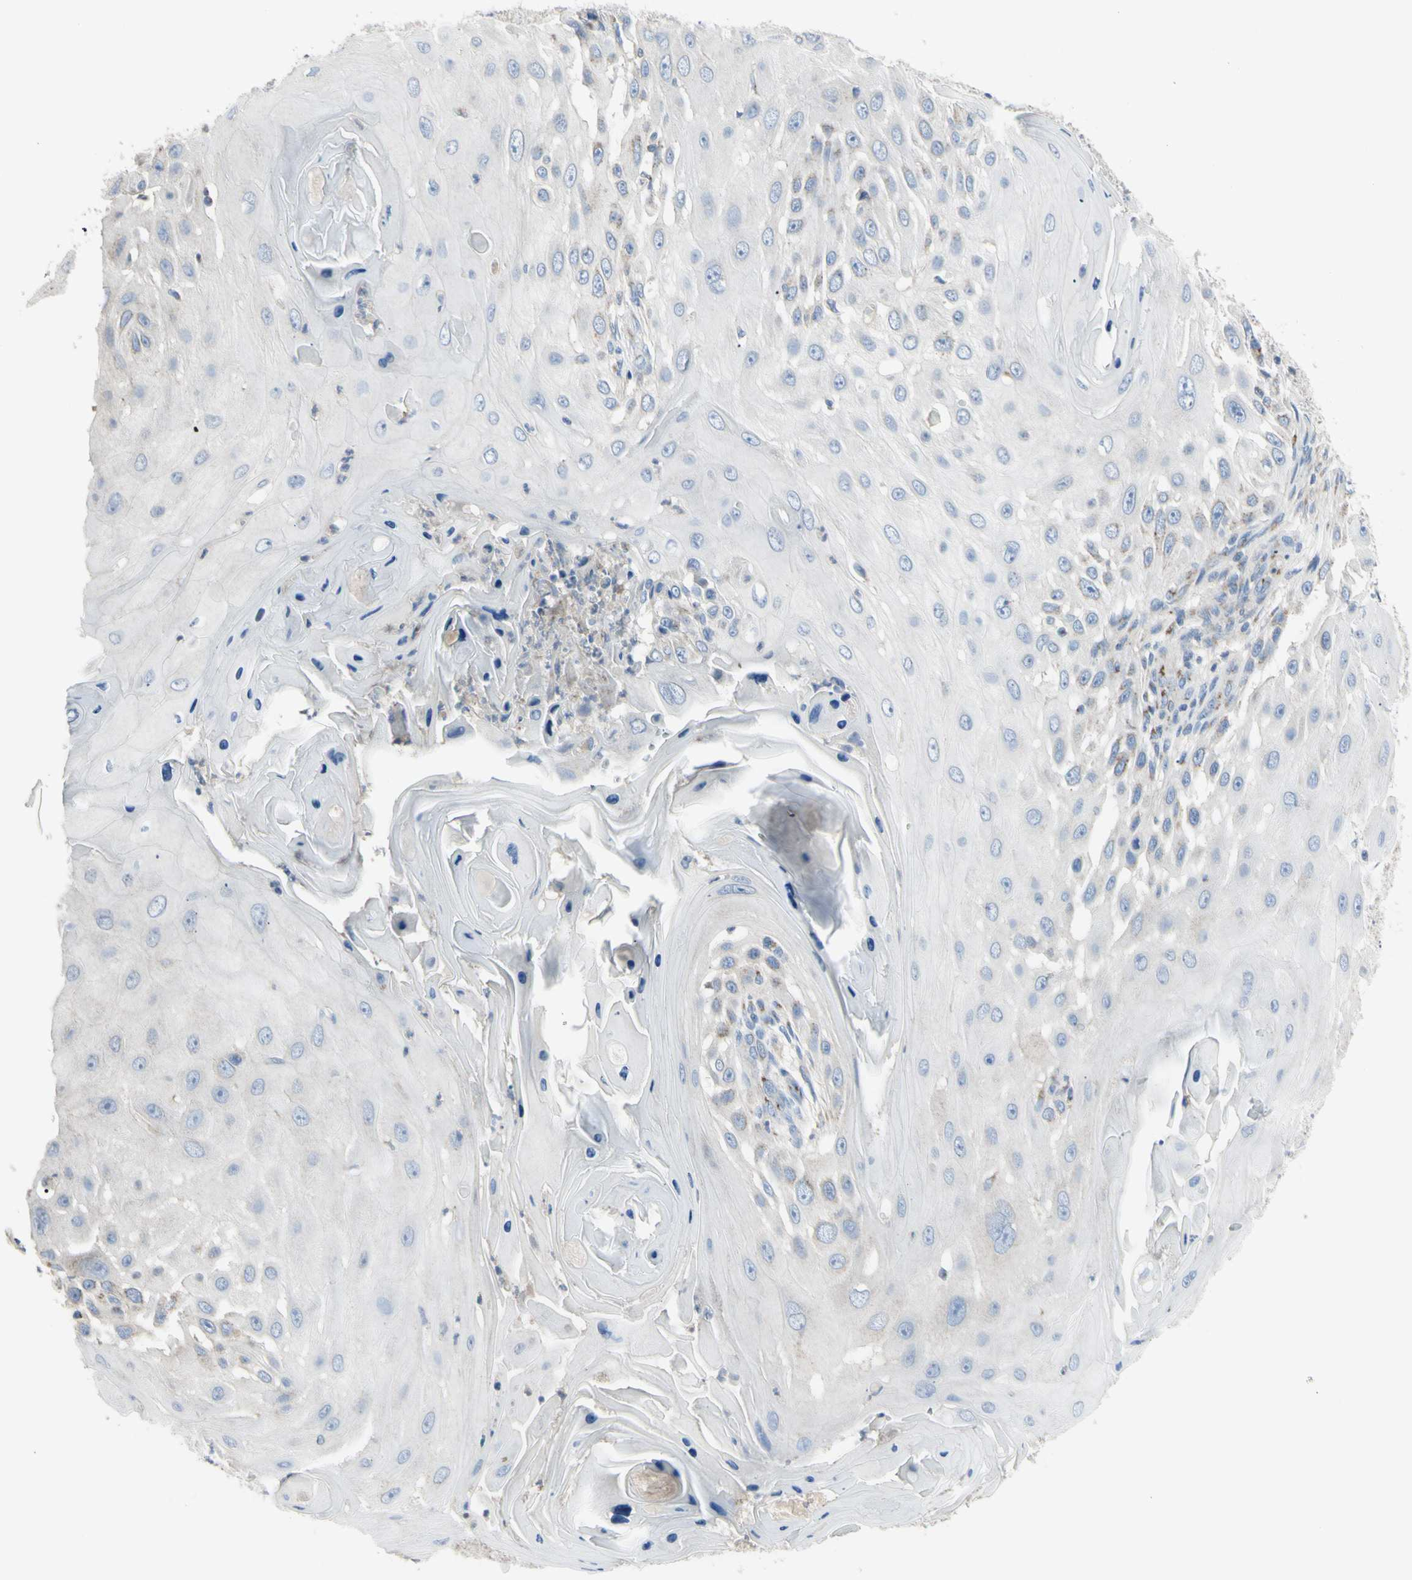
{"staining": {"intensity": "weak", "quantity": "<25%", "location": "cytoplasmic/membranous"}, "tissue": "skin cancer", "cell_type": "Tumor cells", "image_type": "cancer", "snomed": [{"axis": "morphology", "description": "Squamous cell carcinoma, NOS"}, {"axis": "topography", "description": "Skin"}], "caption": "Skin cancer (squamous cell carcinoma) stained for a protein using immunohistochemistry (IHC) demonstrates no expression tumor cells.", "gene": "B4GALT3", "patient": {"sex": "female", "age": 44}}